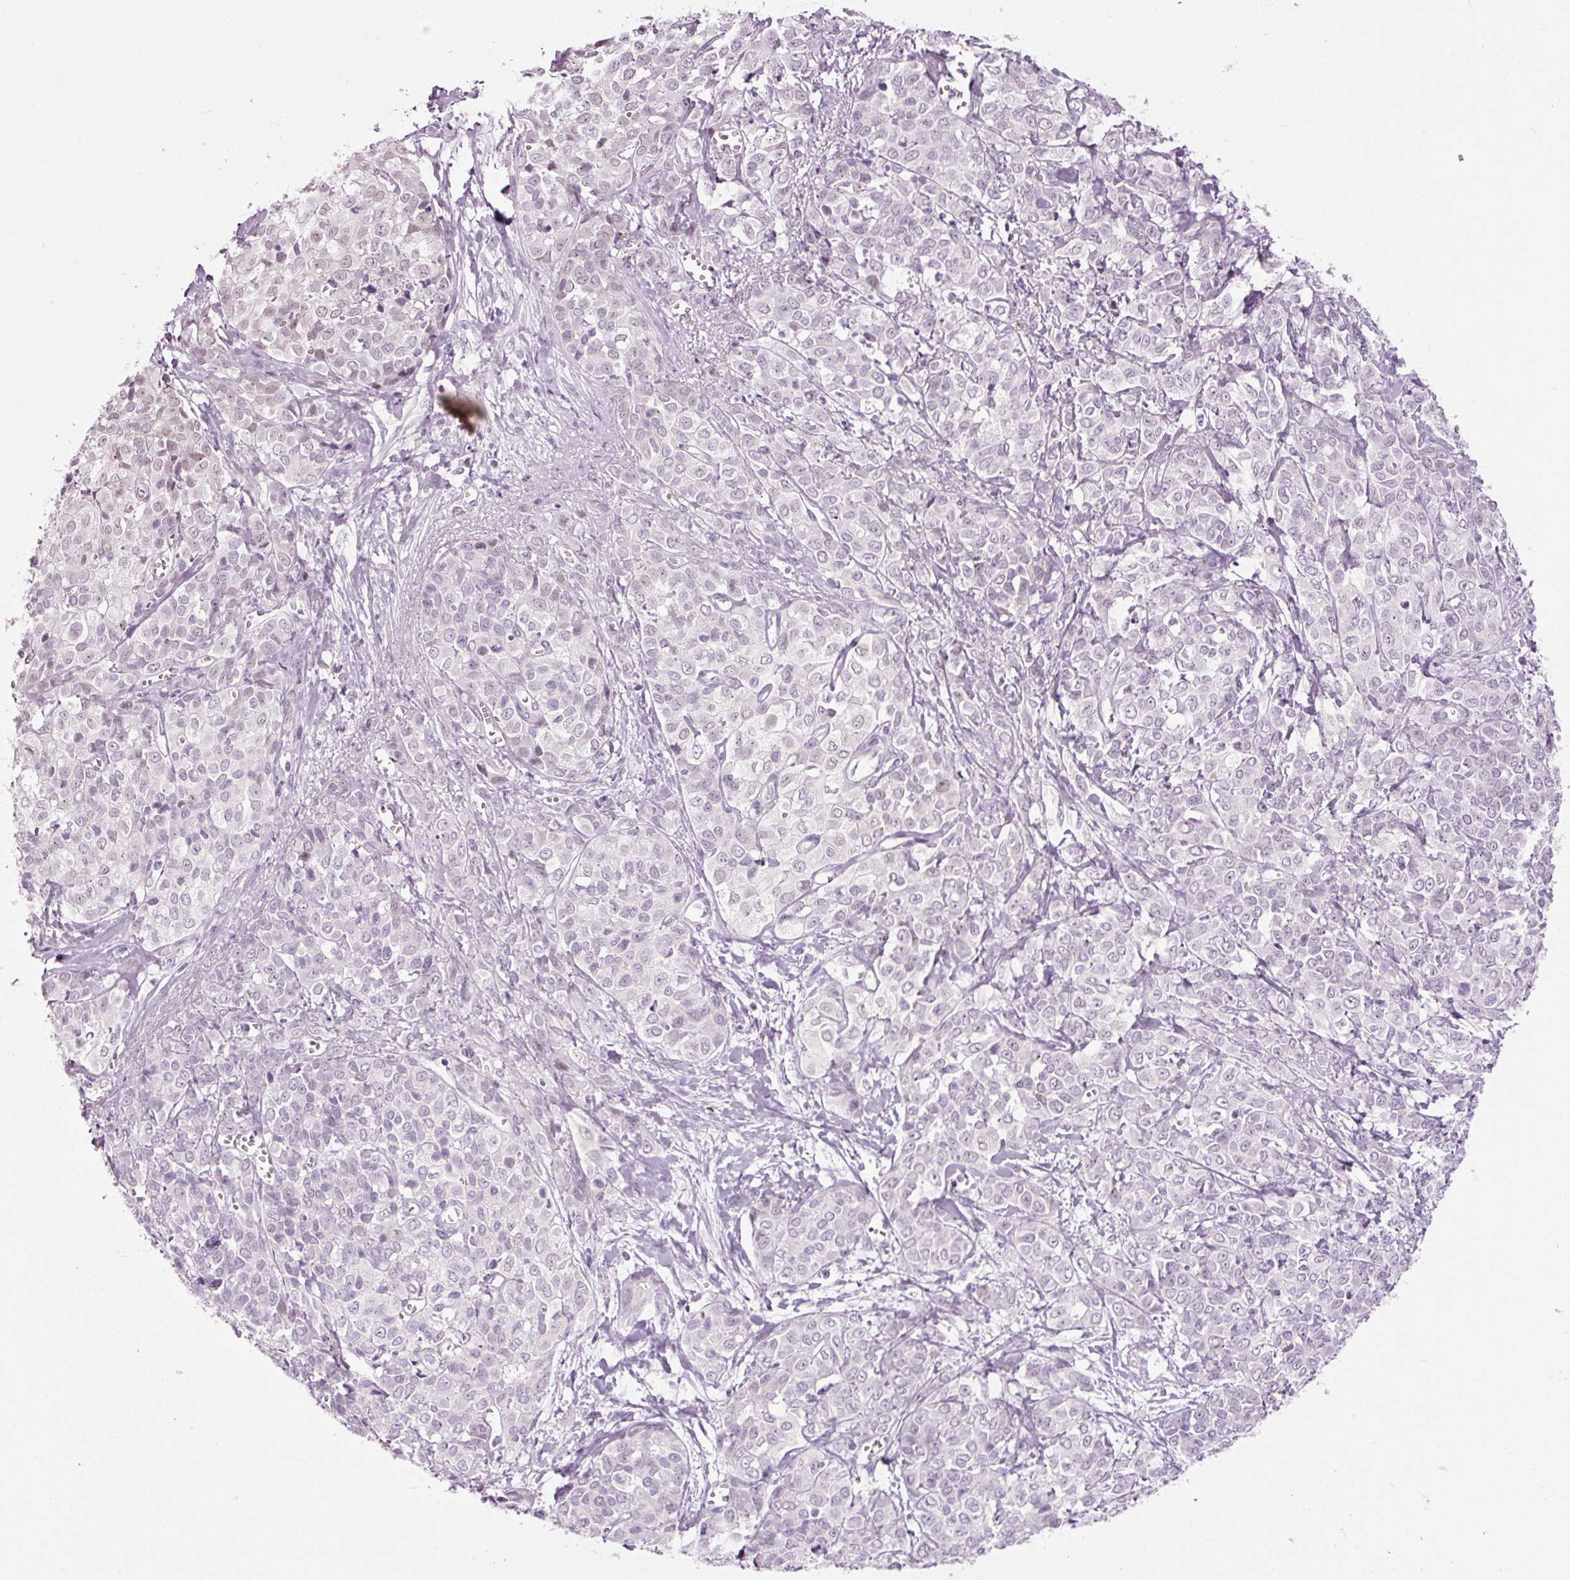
{"staining": {"intensity": "negative", "quantity": "none", "location": "none"}, "tissue": "liver cancer", "cell_type": "Tumor cells", "image_type": "cancer", "snomed": [{"axis": "morphology", "description": "Cholangiocarcinoma"}, {"axis": "topography", "description": "Liver"}], "caption": "DAB (3,3'-diaminobenzidine) immunohistochemical staining of human liver cholangiocarcinoma shows no significant expression in tumor cells.", "gene": "ANKRD20A1", "patient": {"sex": "female", "age": 77}}